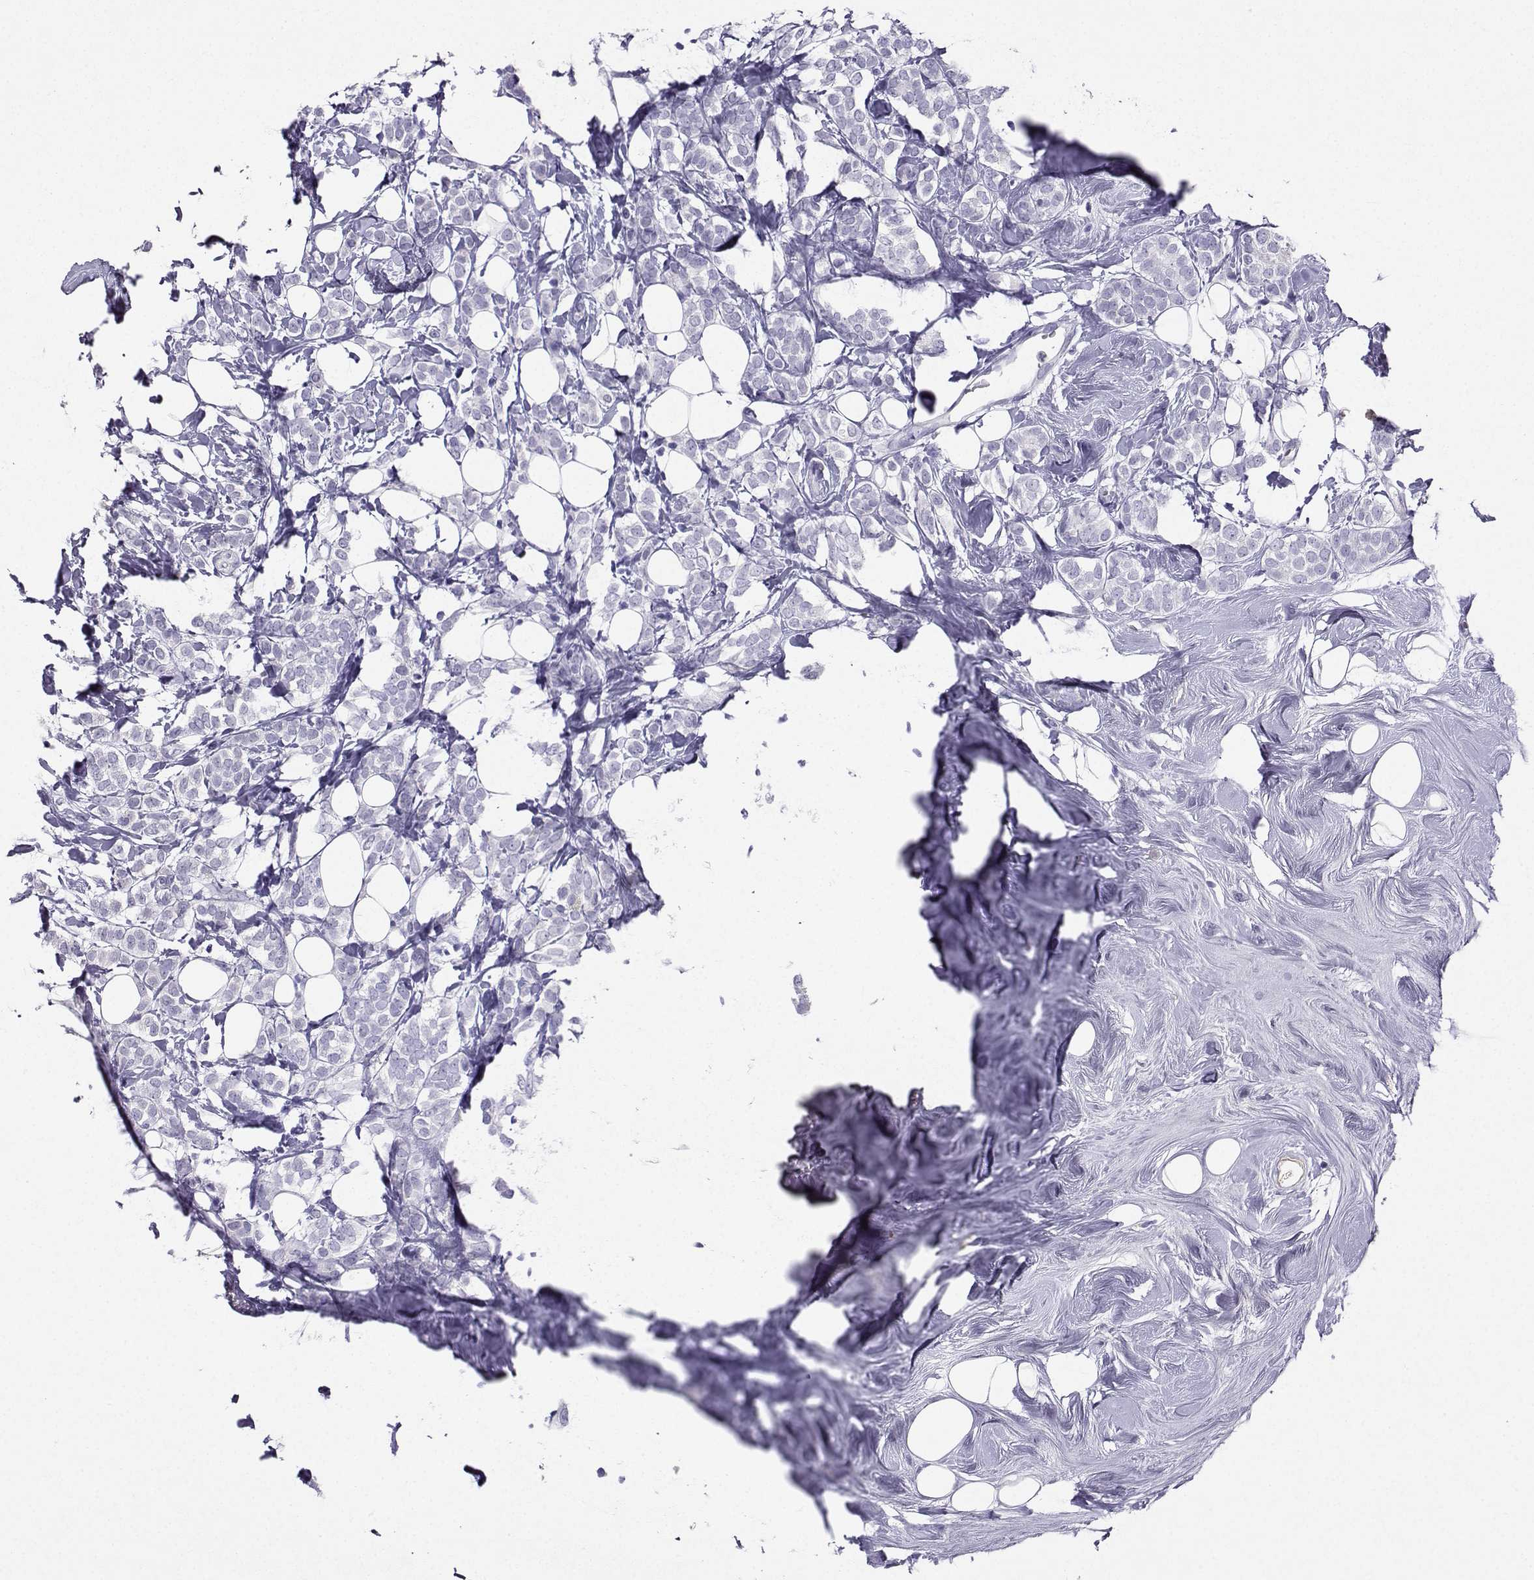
{"staining": {"intensity": "negative", "quantity": "none", "location": "none"}, "tissue": "breast cancer", "cell_type": "Tumor cells", "image_type": "cancer", "snomed": [{"axis": "morphology", "description": "Lobular carcinoma"}, {"axis": "topography", "description": "Breast"}], "caption": "Immunohistochemistry (IHC) image of human breast cancer (lobular carcinoma) stained for a protein (brown), which exhibits no positivity in tumor cells.", "gene": "GRIK4", "patient": {"sex": "female", "age": 49}}